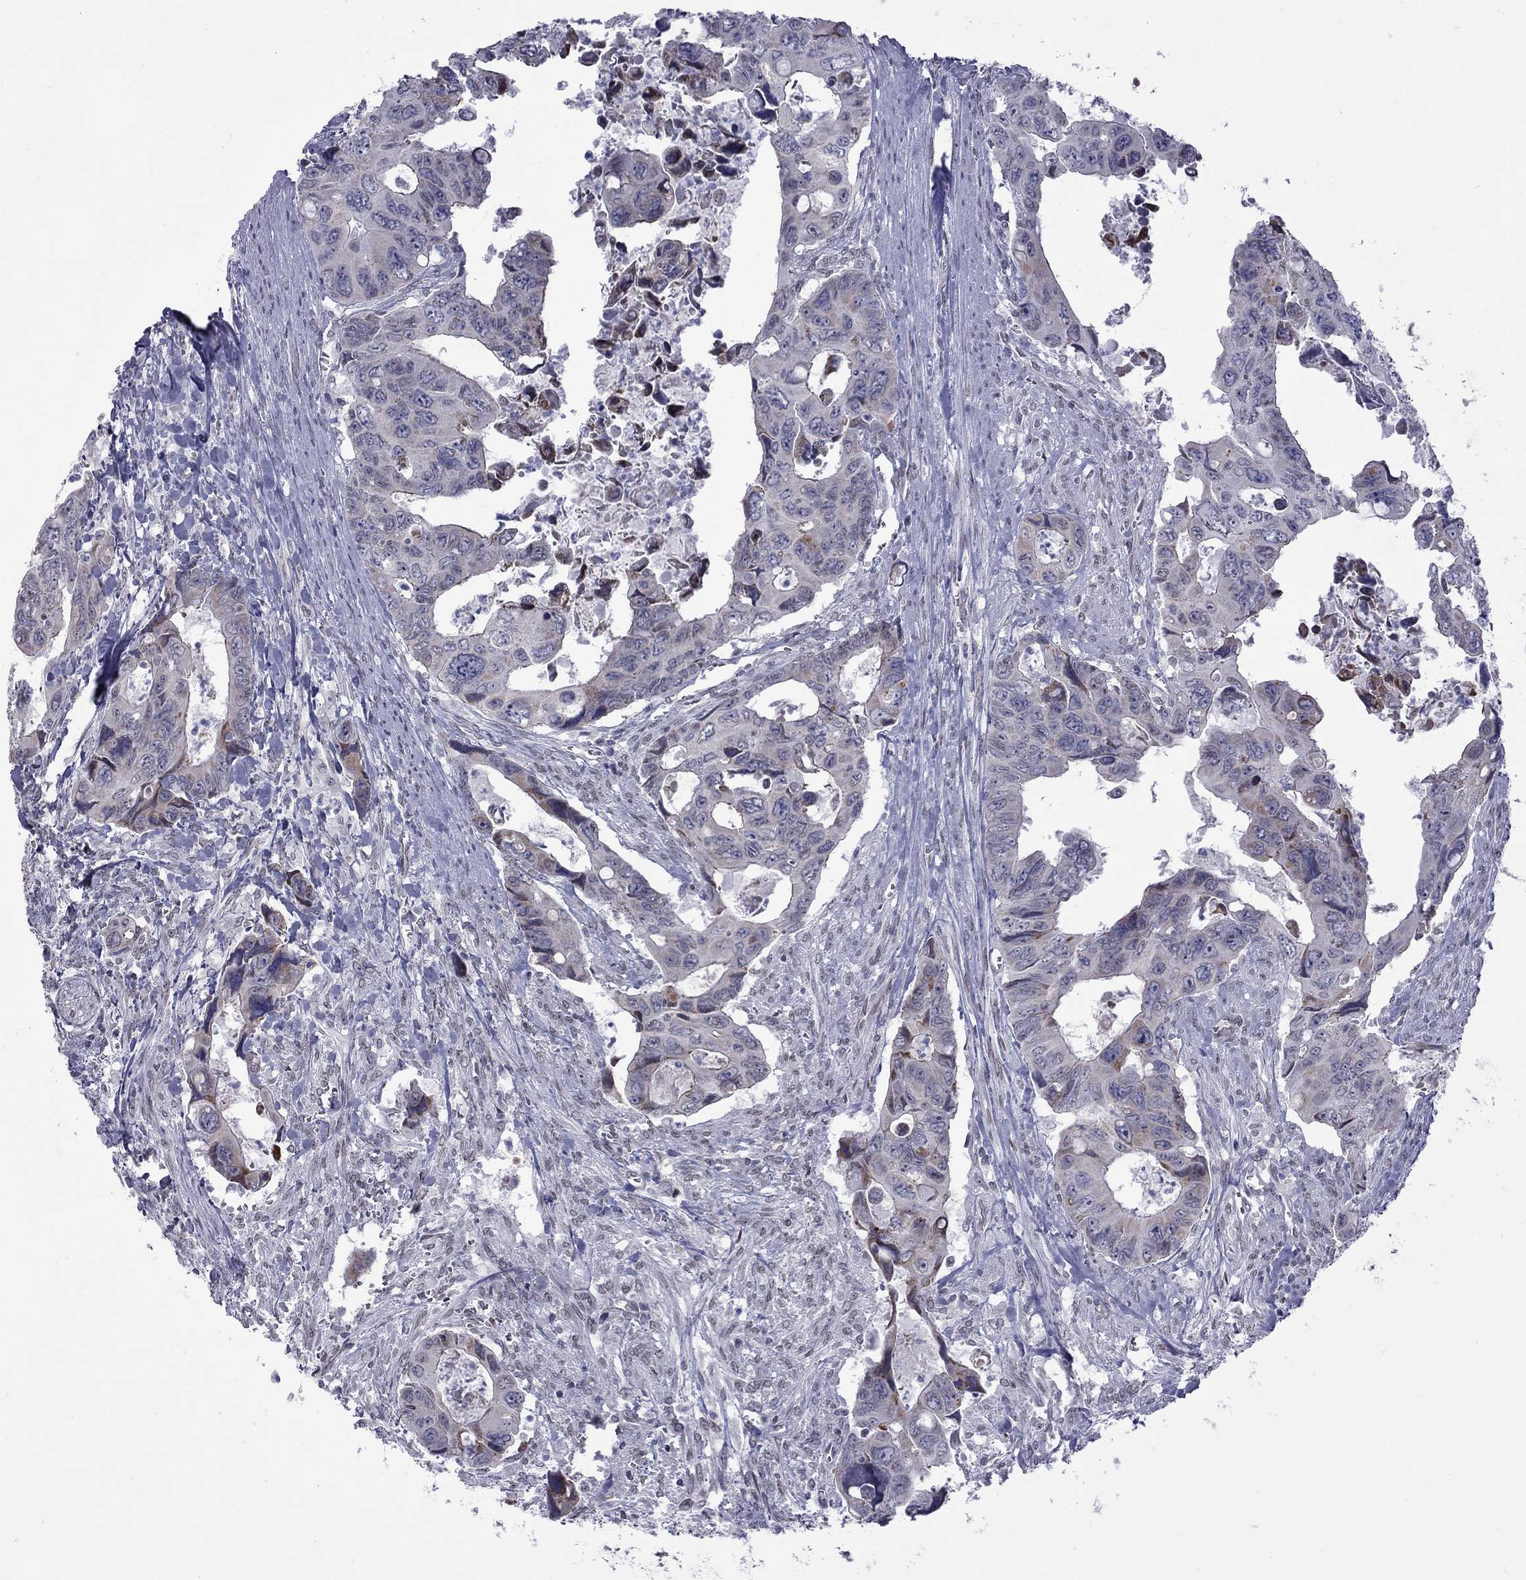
{"staining": {"intensity": "moderate", "quantity": "<25%", "location": "cytoplasmic/membranous"}, "tissue": "colorectal cancer", "cell_type": "Tumor cells", "image_type": "cancer", "snomed": [{"axis": "morphology", "description": "Adenocarcinoma, NOS"}, {"axis": "topography", "description": "Rectum"}], "caption": "This is an image of immunohistochemistry (IHC) staining of colorectal cancer (adenocarcinoma), which shows moderate staining in the cytoplasmic/membranous of tumor cells.", "gene": "CLTCL1", "patient": {"sex": "male", "age": 62}}